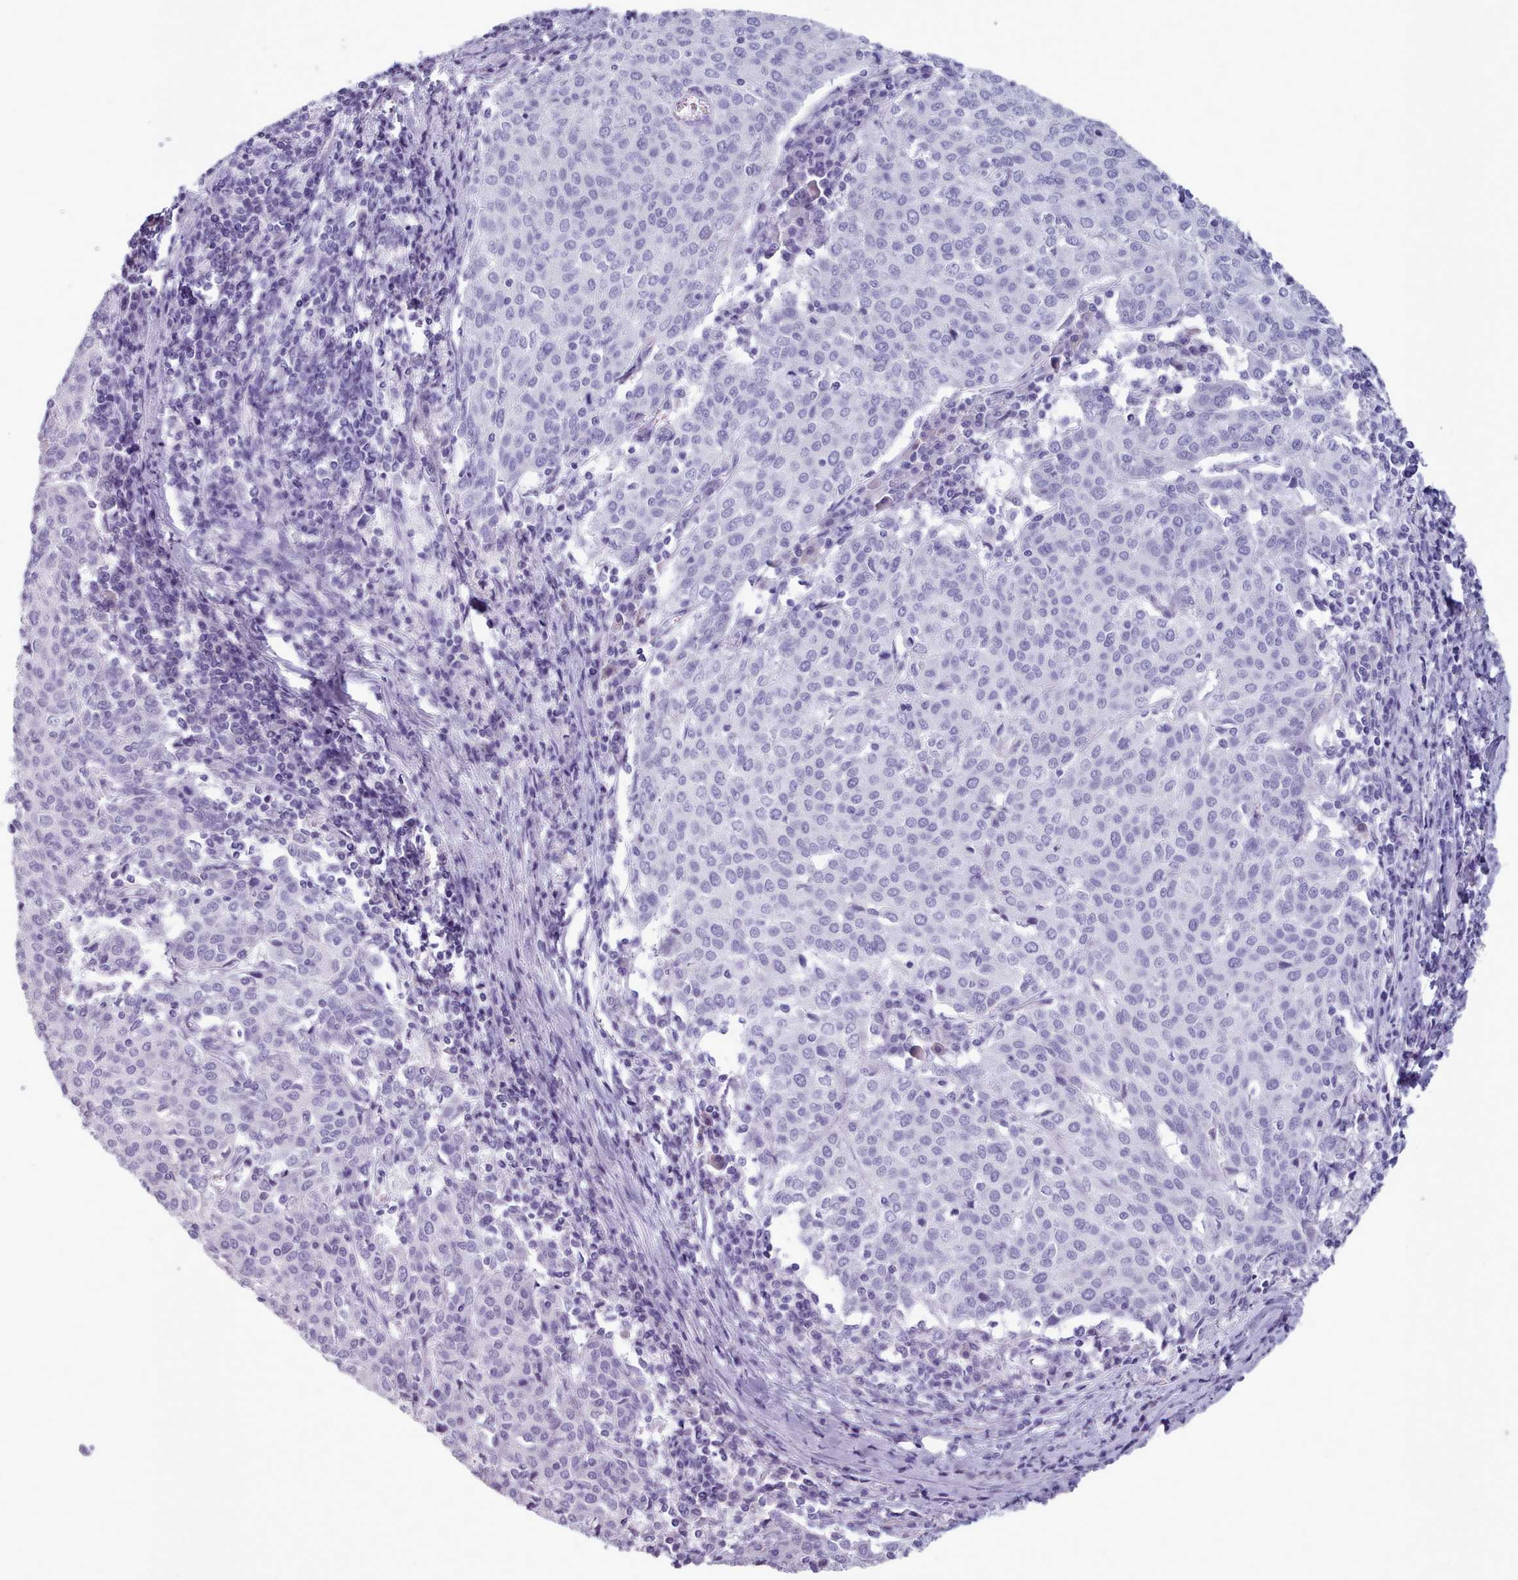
{"staining": {"intensity": "negative", "quantity": "none", "location": "none"}, "tissue": "cervical cancer", "cell_type": "Tumor cells", "image_type": "cancer", "snomed": [{"axis": "morphology", "description": "Squamous cell carcinoma, NOS"}, {"axis": "topography", "description": "Cervix"}], "caption": "Immunohistochemistry image of human cervical cancer stained for a protein (brown), which exhibits no expression in tumor cells.", "gene": "ZNF43", "patient": {"sex": "female", "age": 46}}